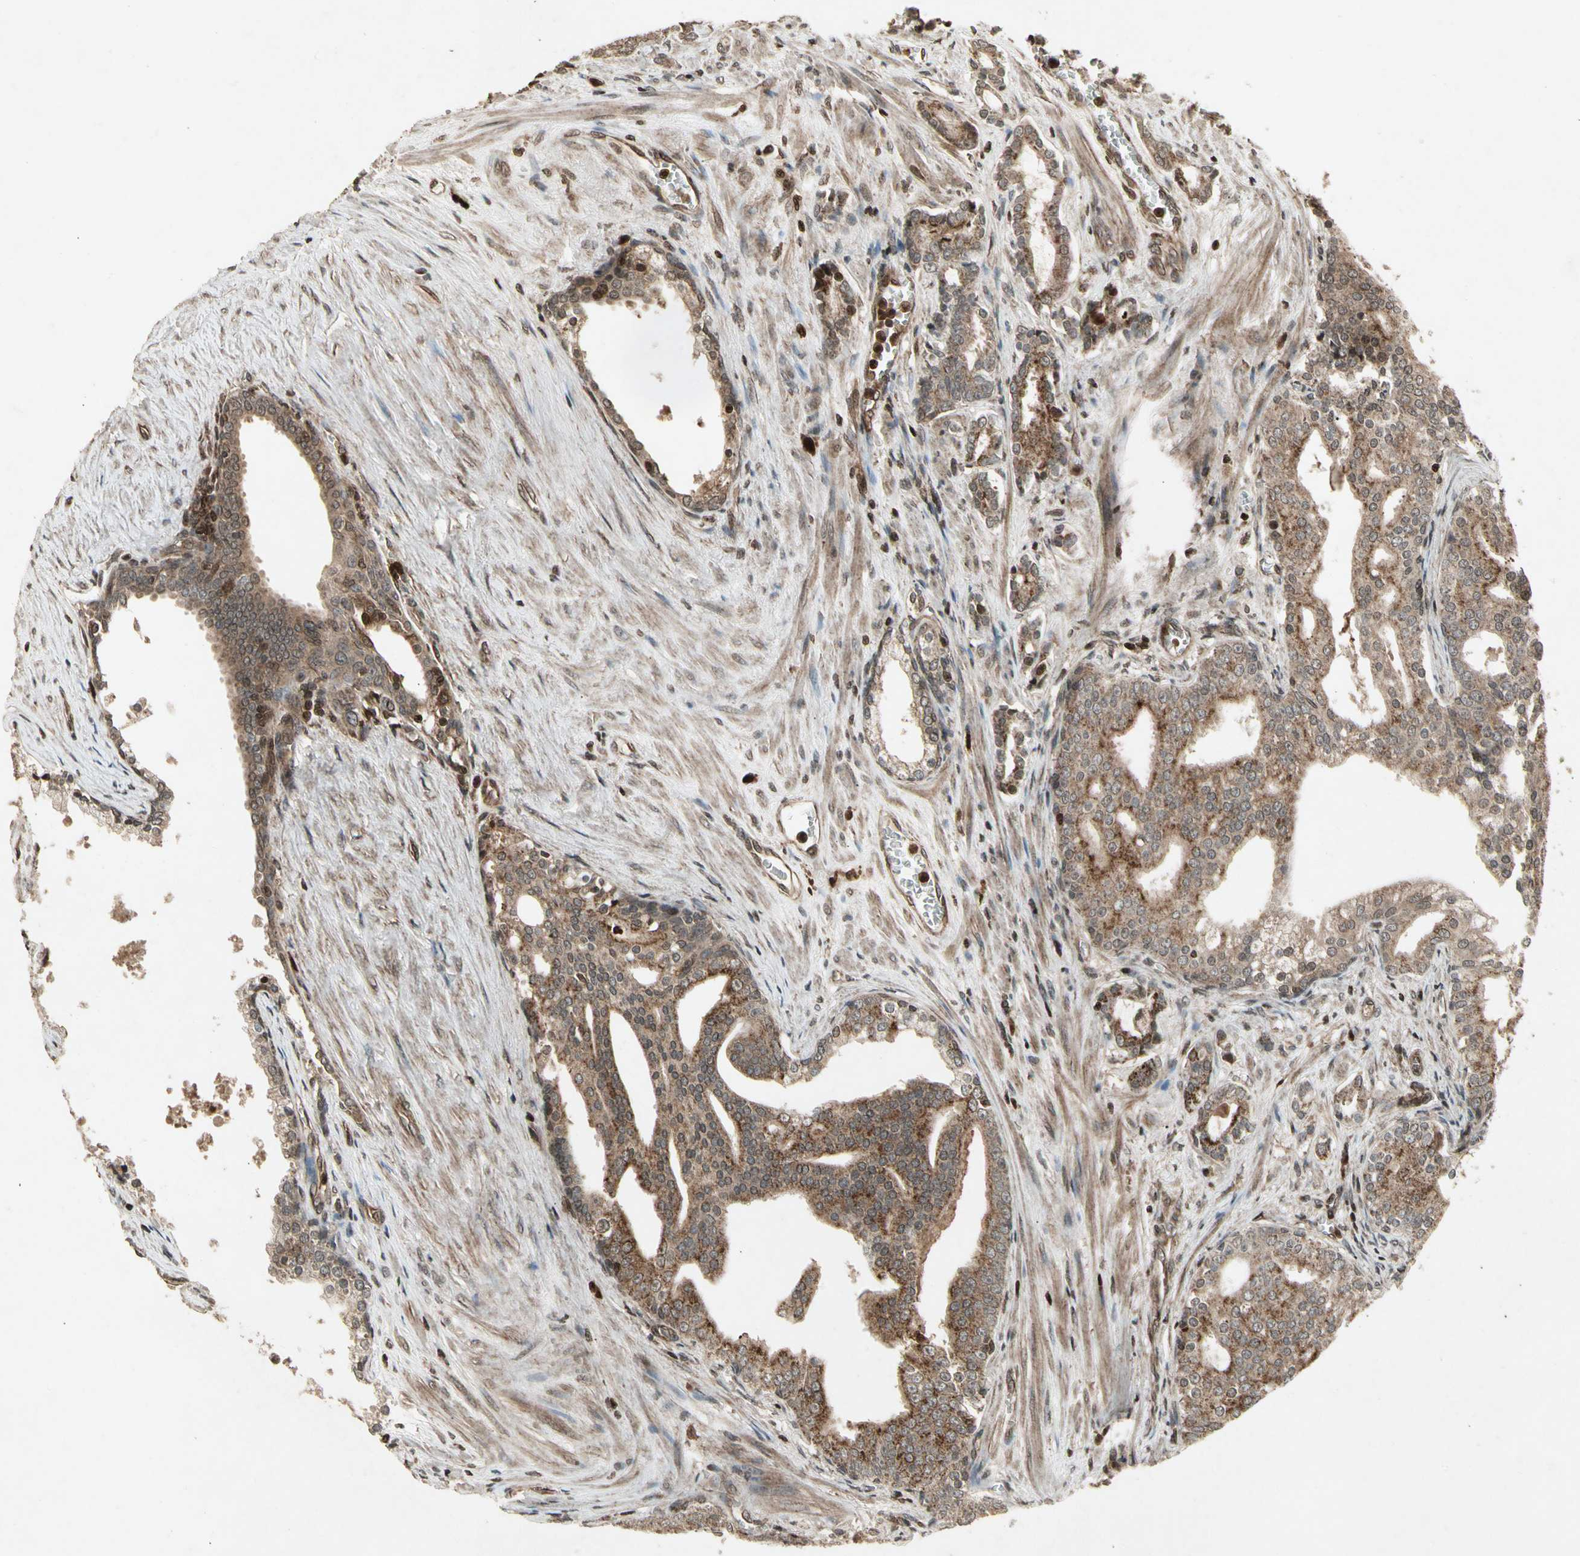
{"staining": {"intensity": "moderate", "quantity": ">75%", "location": "cytoplasmic/membranous"}, "tissue": "prostate cancer", "cell_type": "Tumor cells", "image_type": "cancer", "snomed": [{"axis": "morphology", "description": "Adenocarcinoma, Low grade"}, {"axis": "topography", "description": "Prostate"}], "caption": "Tumor cells reveal moderate cytoplasmic/membranous positivity in approximately >75% of cells in prostate low-grade adenocarcinoma.", "gene": "GLRX", "patient": {"sex": "male", "age": 58}}